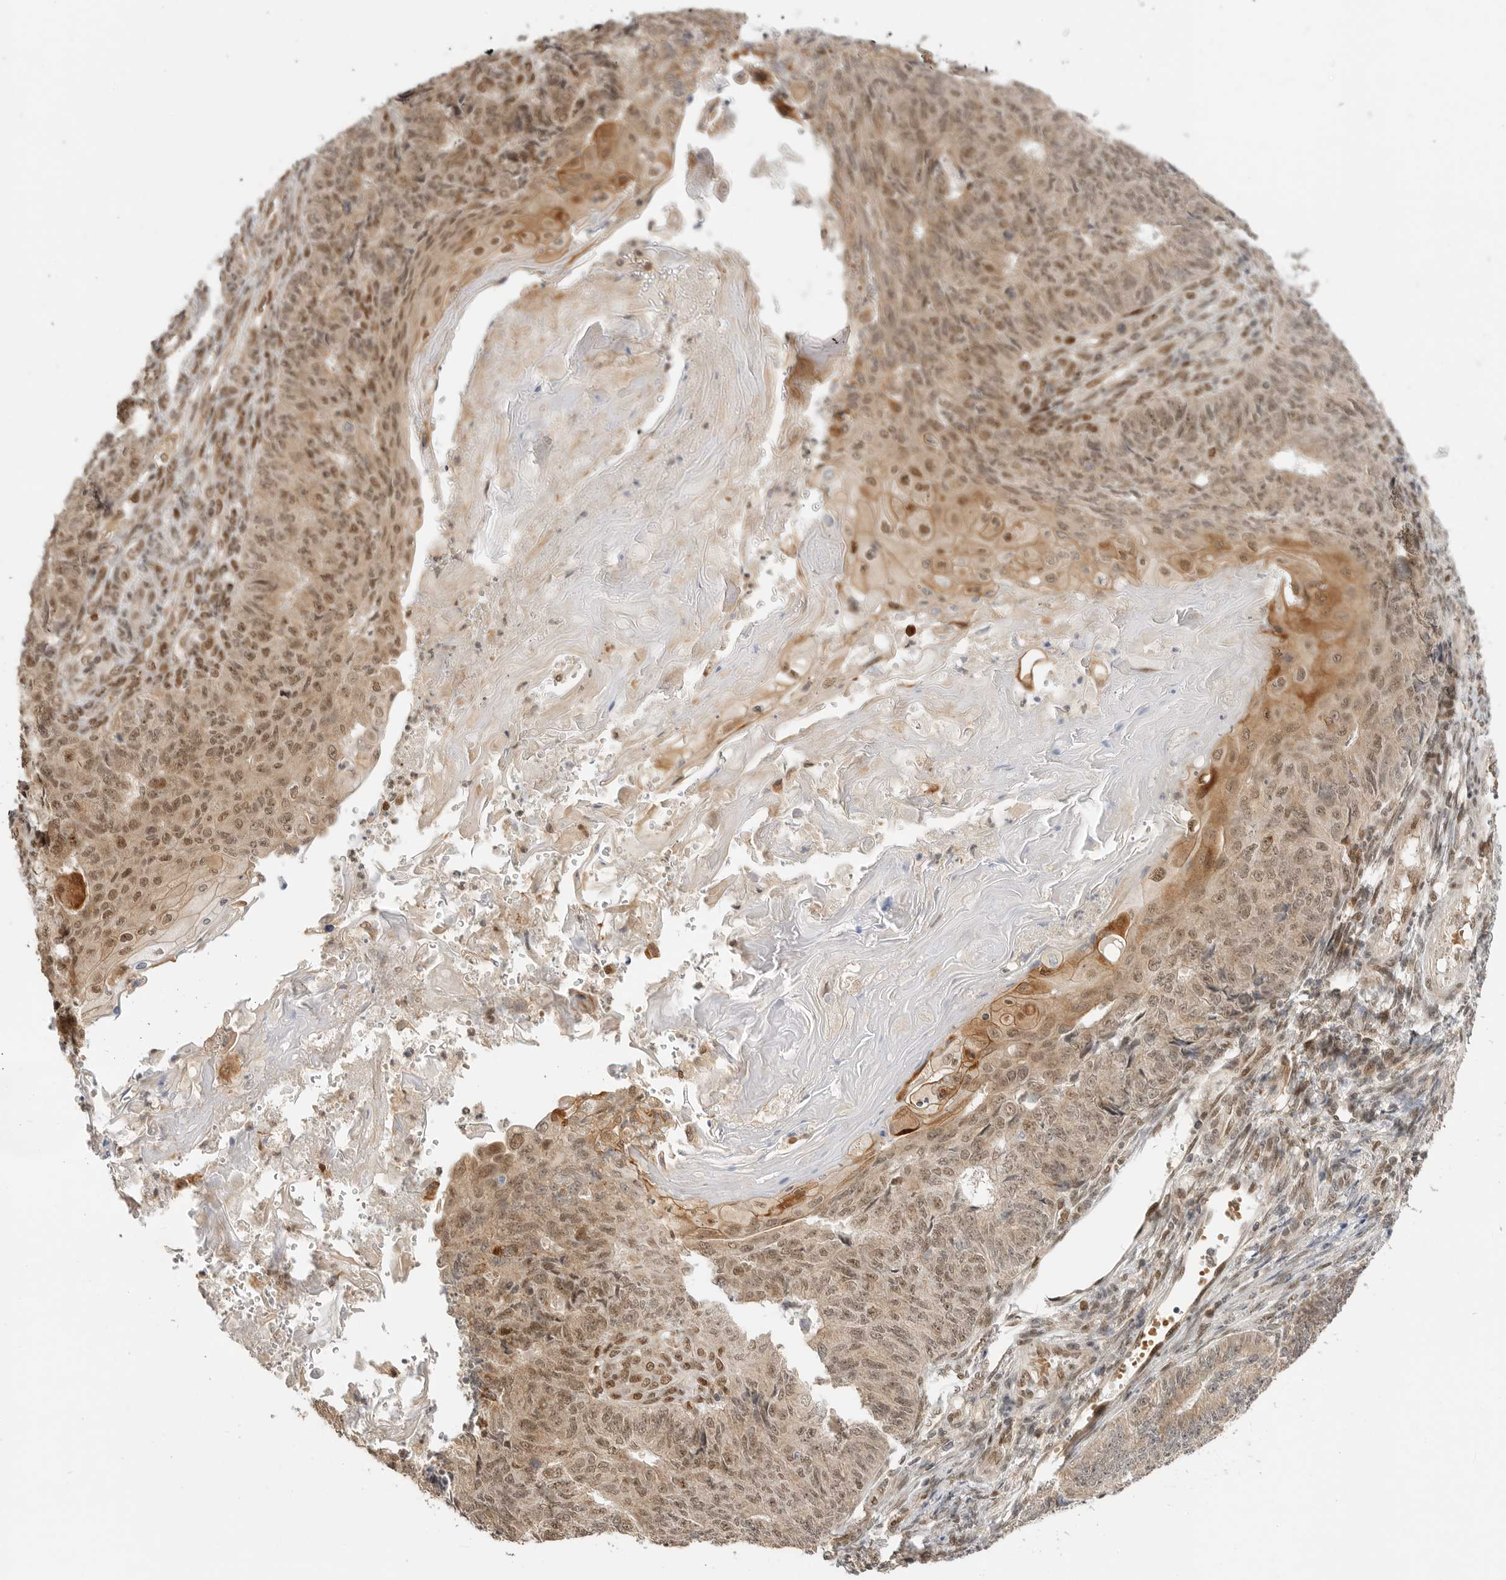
{"staining": {"intensity": "moderate", "quantity": ">75%", "location": "cytoplasmic/membranous,nuclear"}, "tissue": "endometrial cancer", "cell_type": "Tumor cells", "image_type": "cancer", "snomed": [{"axis": "morphology", "description": "Adenocarcinoma, NOS"}, {"axis": "topography", "description": "Endometrium"}], "caption": "Immunohistochemical staining of human endometrial cancer (adenocarcinoma) demonstrates moderate cytoplasmic/membranous and nuclear protein positivity in approximately >75% of tumor cells. Immunohistochemistry (ihc) stains the protein of interest in brown and the nuclei are stained blue.", "gene": "ALKAL1", "patient": {"sex": "female", "age": 32}}